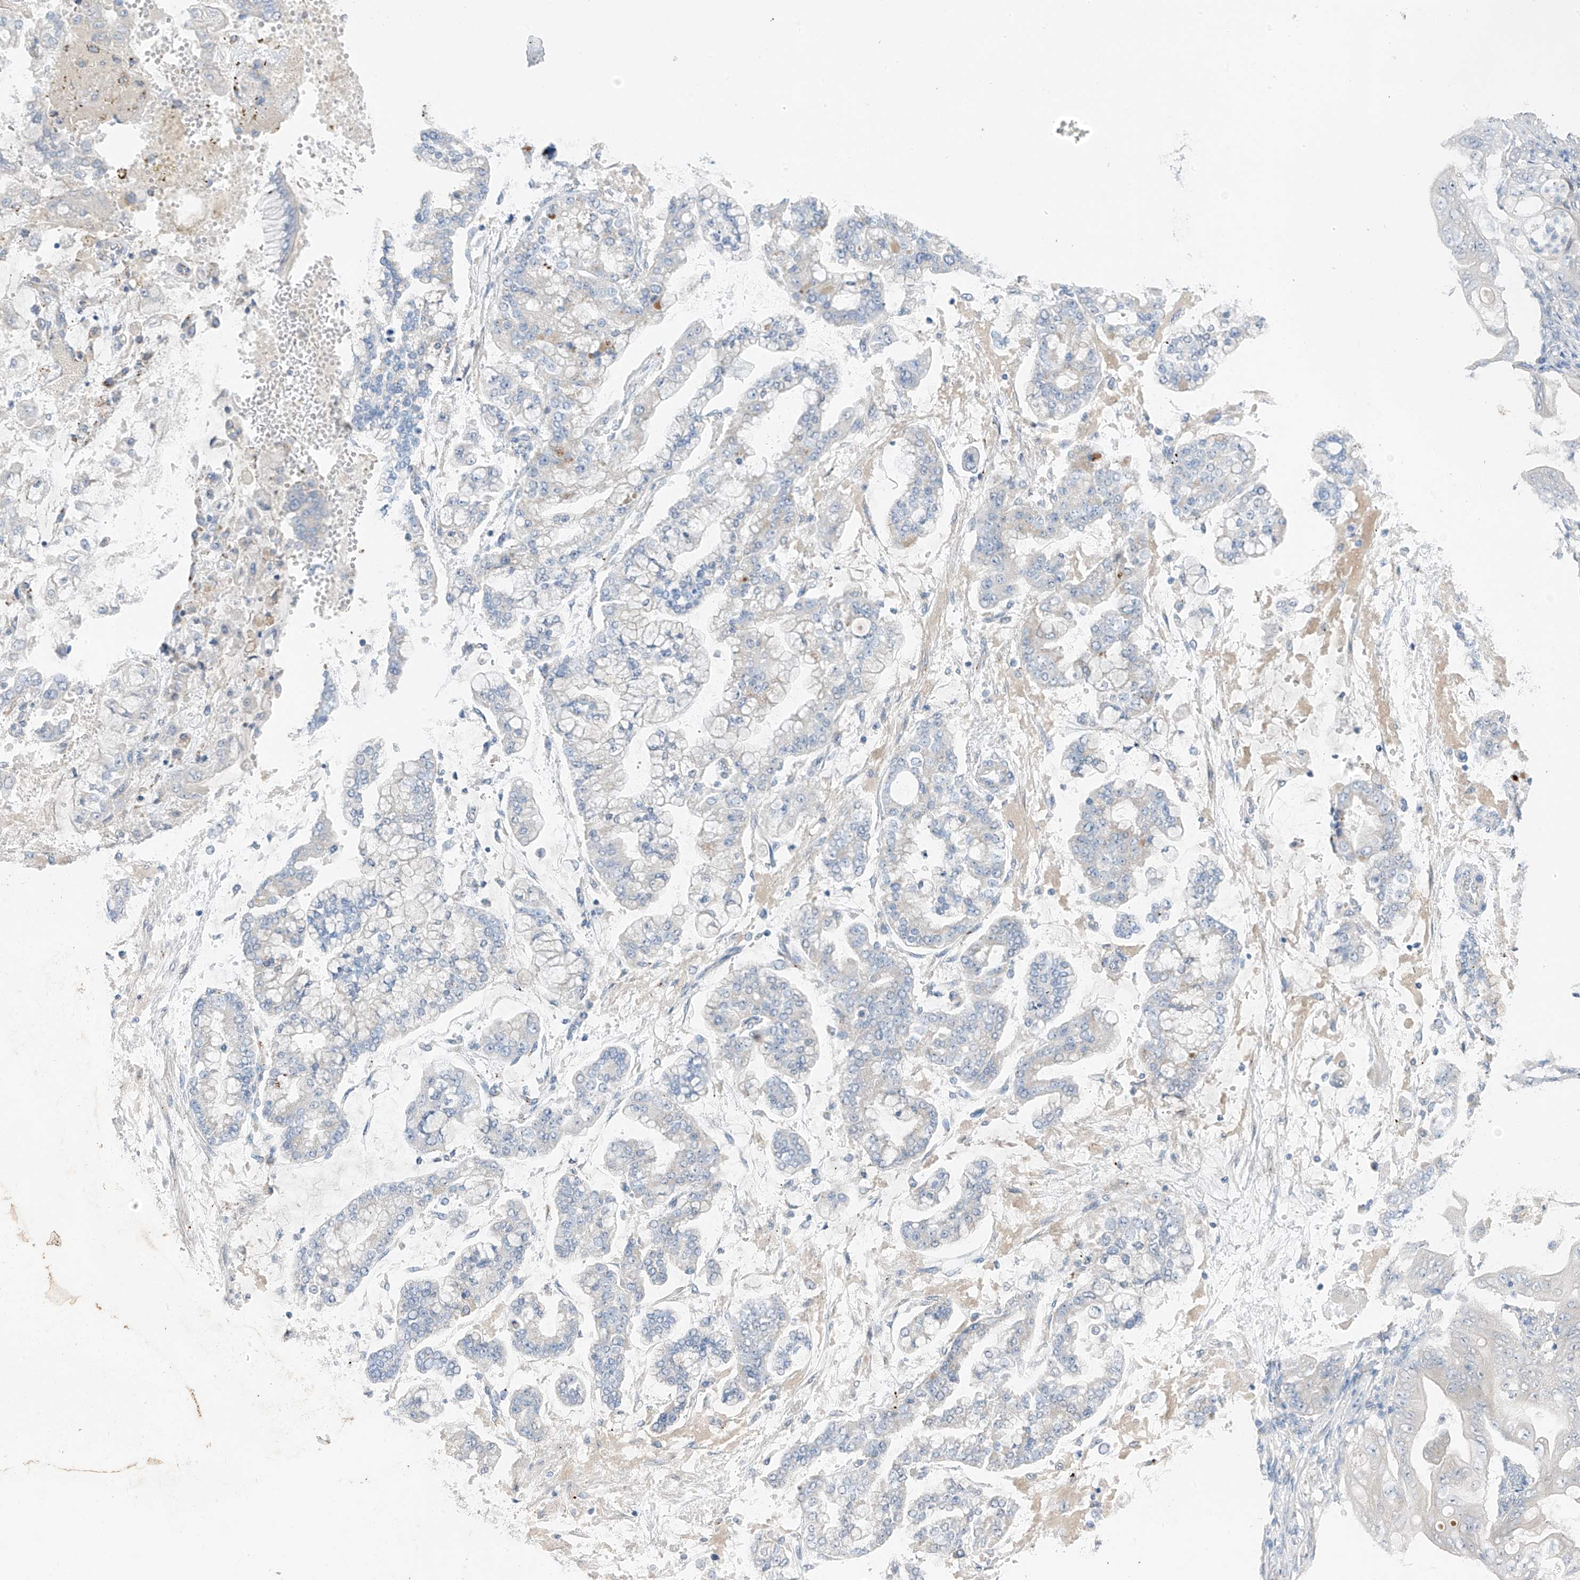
{"staining": {"intensity": "negative", "quantity": "none", "location": "none"}, "tissue": "stomach cancer", "cell_type": "Tumor cells", "image_type": "cancer", "snomed": [{"axis": "morphology", "description": "Normal tissue, NOS"}, {"axis": "morphology", "description": "Adenocarcinoma, NOS"}, {"axis": "topography", "description": "Stomach, upper"}, {"axis": "topography", "description": "Stomach"}], "caption": "Tumor cells show no significant protein staining in stomach adenocarcinoma.", "gene": "NALCN", "patient": {"sex": "male", "age": 76}}